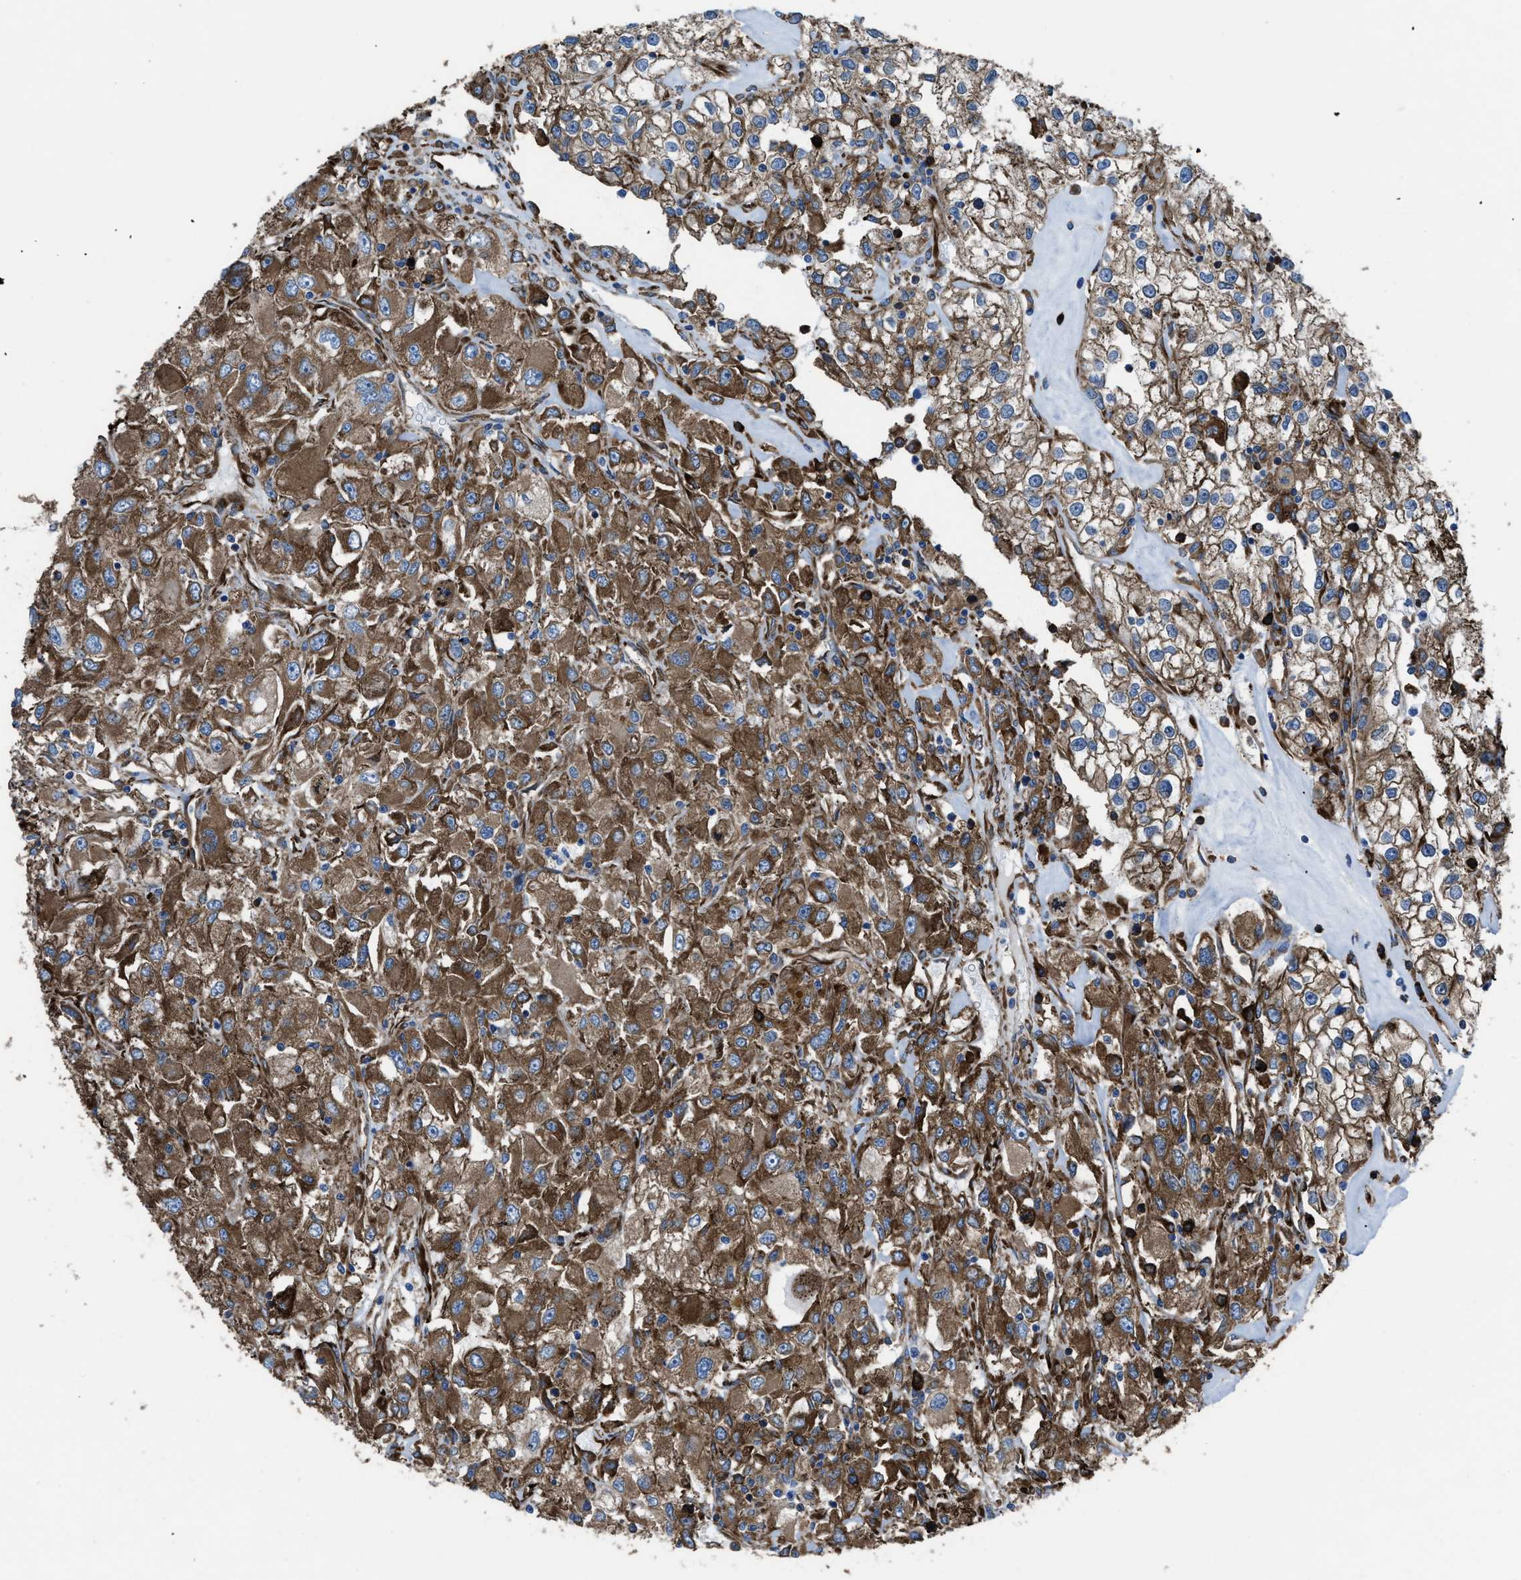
{"staining": {"intensity": "moderate", "quantity": ">75%", "location": "cytoplasmic/membranous"}, "tissue": "renal cancer", "cell_type": "Tumor cells", "image_type": "cancer", "snomed": [{"axis": "morphology", "description": "Adenocarcinoma, NOS"}, {"axis": "topography", "description": "Kidney"}], "caption": "DAB immunohistochemical staining of renal cancer displays moderate cytoplasmic/membranous protein staining in approximately >75% of tumor cells. The staining was performed using DAB, with brown indicating positive protein expression. Nuclei are stained blue with hematoxylin.", "gene": "CAPRIN1", "patient": {"sex": "female", "age": 52}}